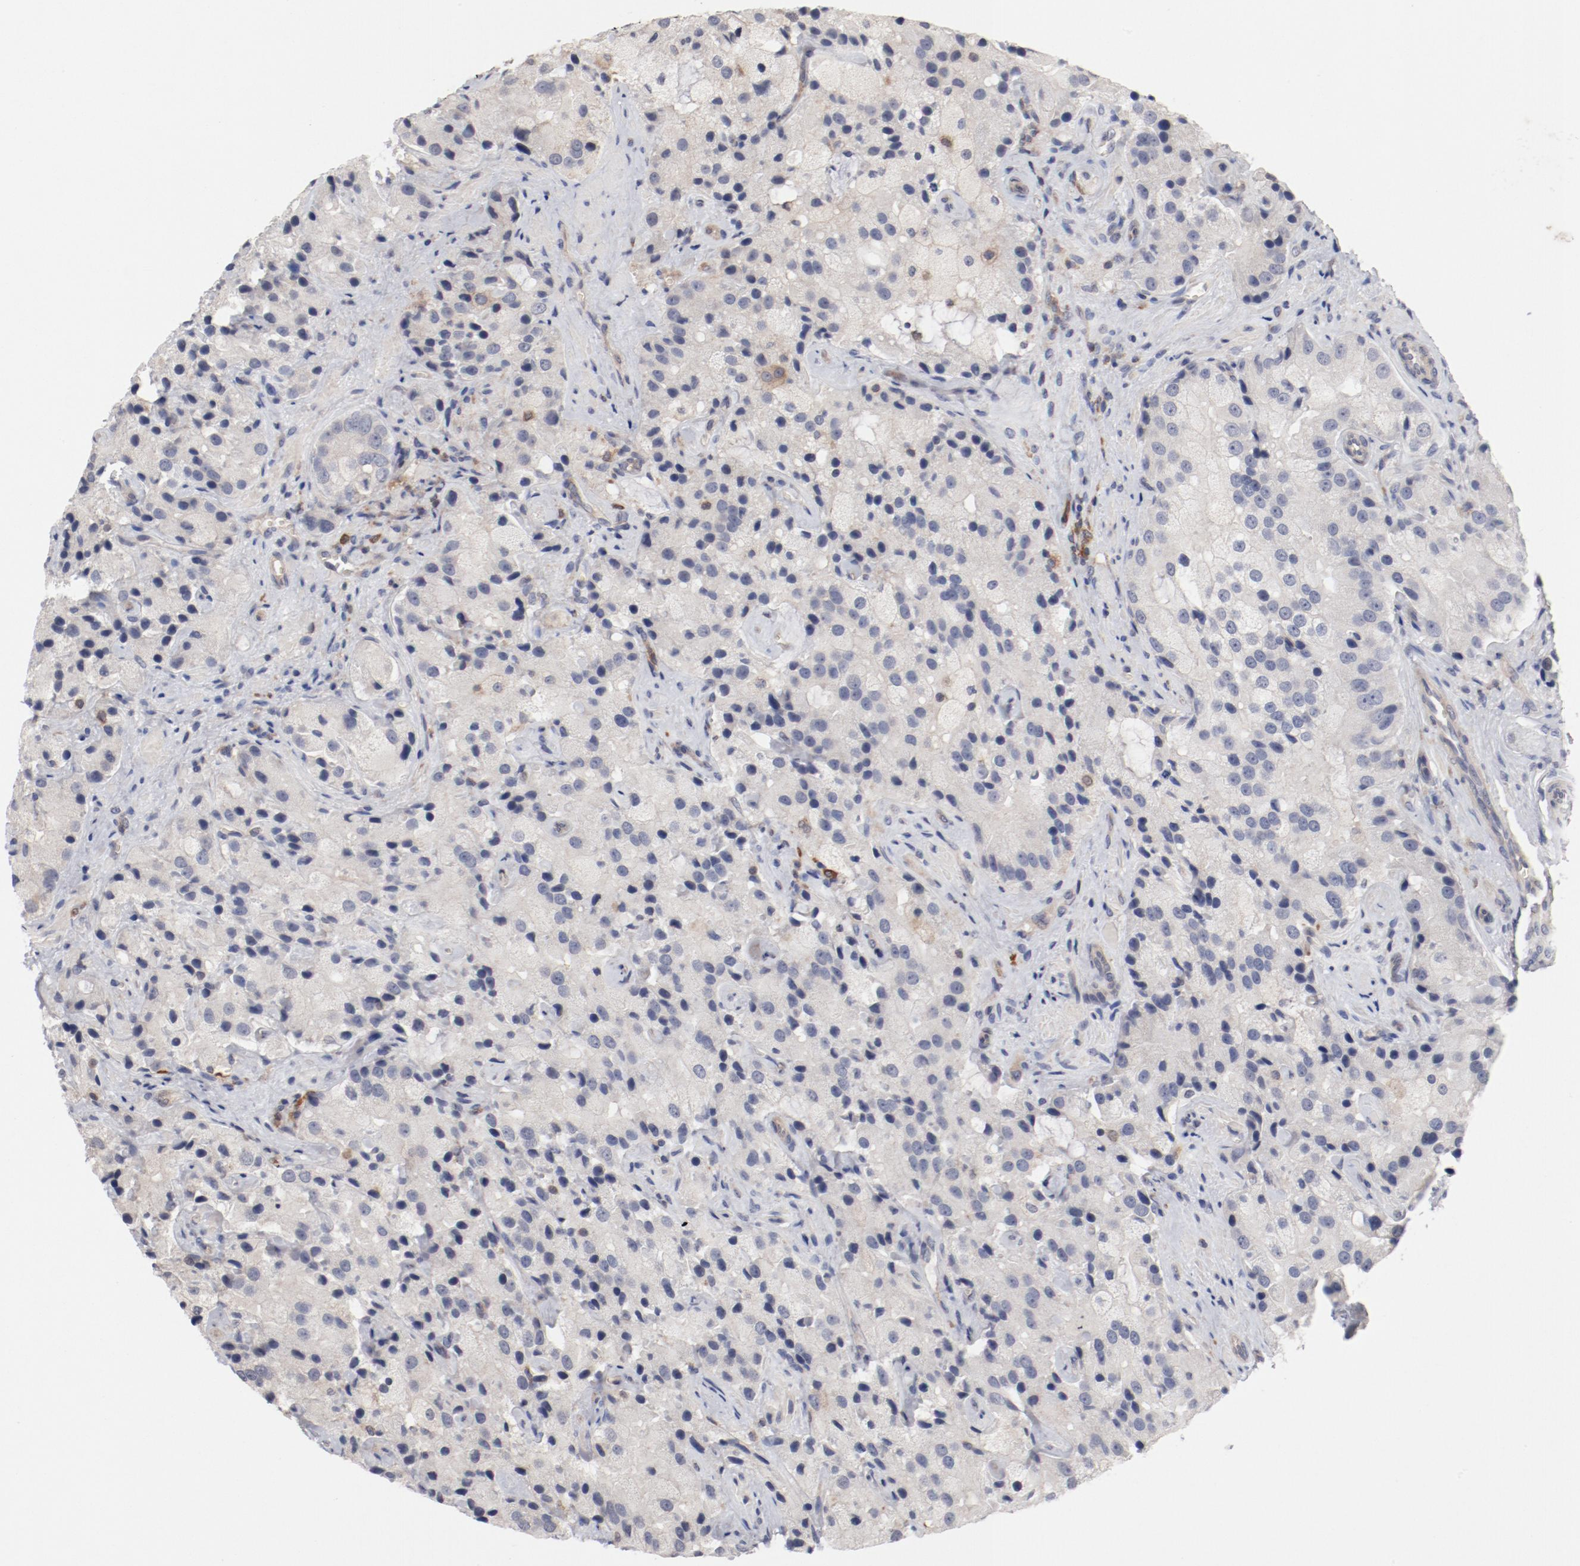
{"staining": {"intensity": "weak", "quantity": "<25%", "location": "cytoplasmic/membranous"}, "tissue": "prostate cancer", "cell_type": "Tumor cells", "image_type": "cancer", "snomed": [{"axis": "morphology", "description": "Adenocarcinoma, High grade"}, {"axis": "topography", "description": "Prostate"}], "caption": "A micrograph of prostate high-grade adenocarcinoma stained for a protein demonstrates no brown staining in tumor cells. (DAB (3,3'-diaminobenzidine) immunohistochemistry (IHC), high magnification).", "gene": "CBL", "patient": {"sex": "male", "age": 70}}